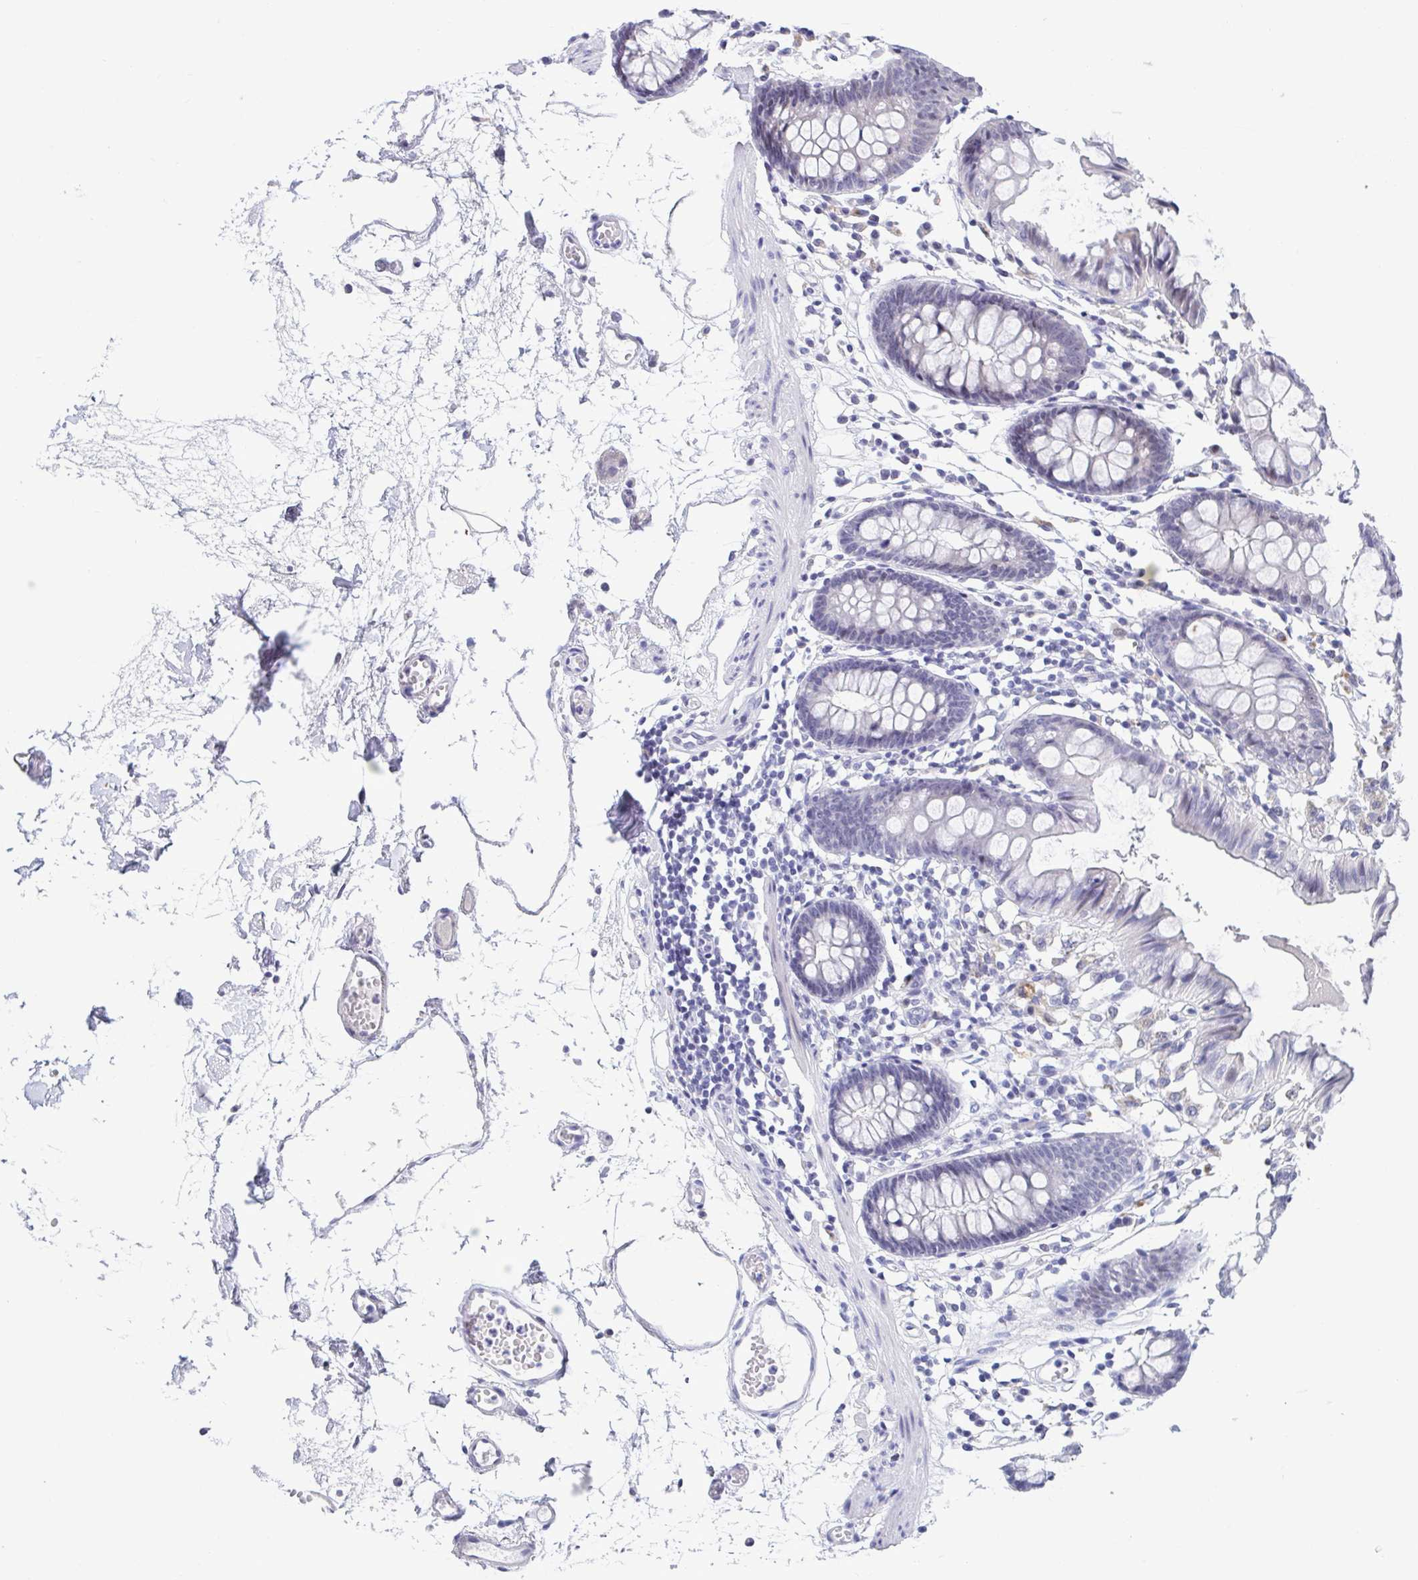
{"staining": {"intensity": "negative", "quantity": "none", "location": "none"}, "tissue": "colon", "cell_type": "Endothelial cells", "image_type": "normal", "snomed": [{"axis": "morphology", "description": "Normal tissue, NOS"}, {"axis": "topography", "description": "Colon"}], "caption": "The image exhibits no staining of endothelial cells in benign colon.", "gene": "PERM1", "patient": {"sex": "female", "age": 84}}